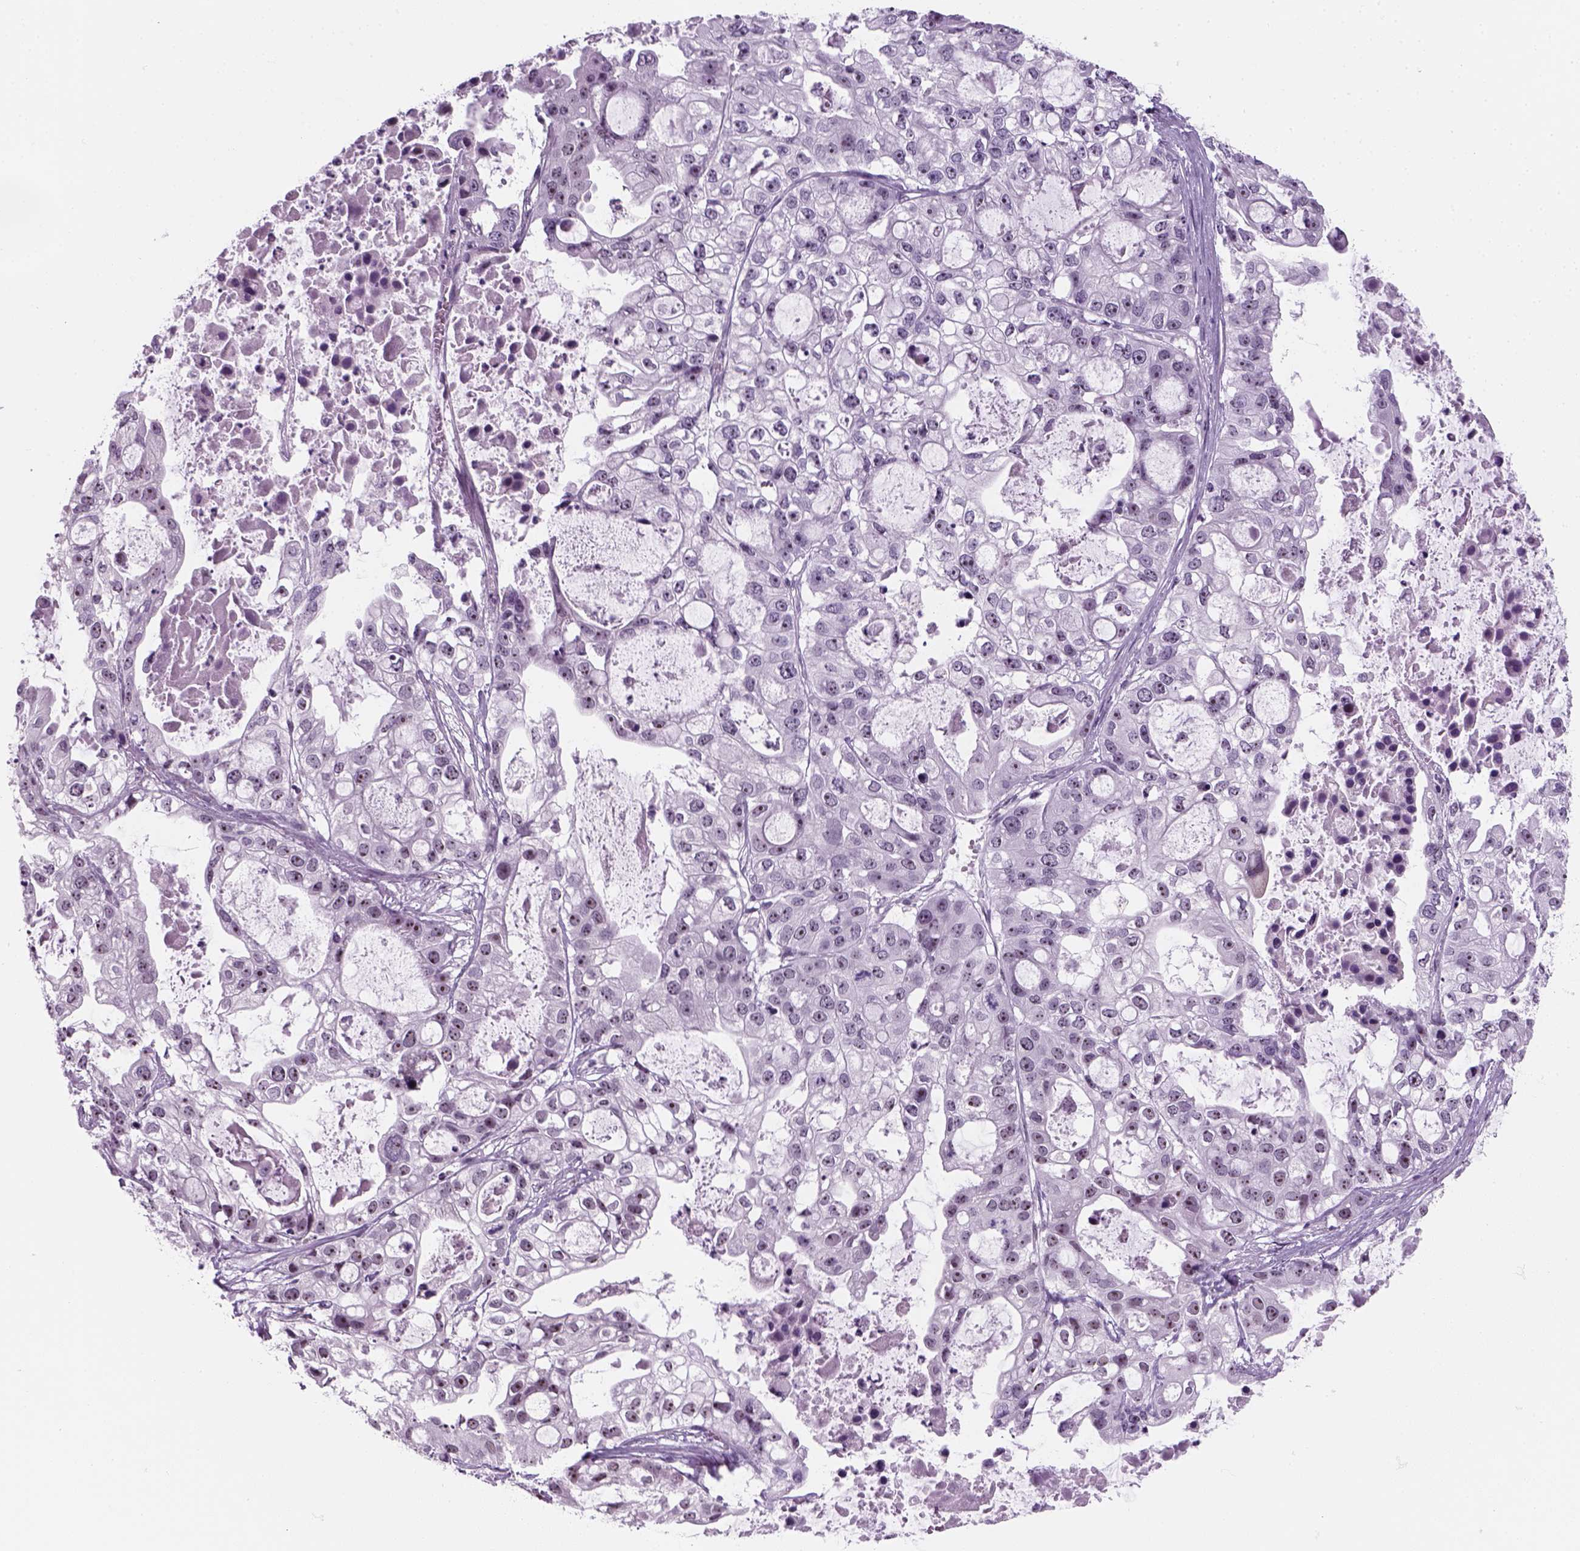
{"staining": {"intensity": "negative", "quantity": "none", "location": "none"}, "tissue": "ovarian cancer", "cell_type": "Tumor cells", "image_type": "cancer", "snomed": [{"axis": "morphology", "description": "Cystadenocarcinoma, serous, NOS"}, {"axis": "topography", "description": "Ovary"}], "caption": "IHC histopathology image of ovarian serous cystadenocarcinoma stained for a protein (brown), which displays no expression in tumor cells.", "gene": "ZNF865", "patient": {"sex": "female", "age": 56}}